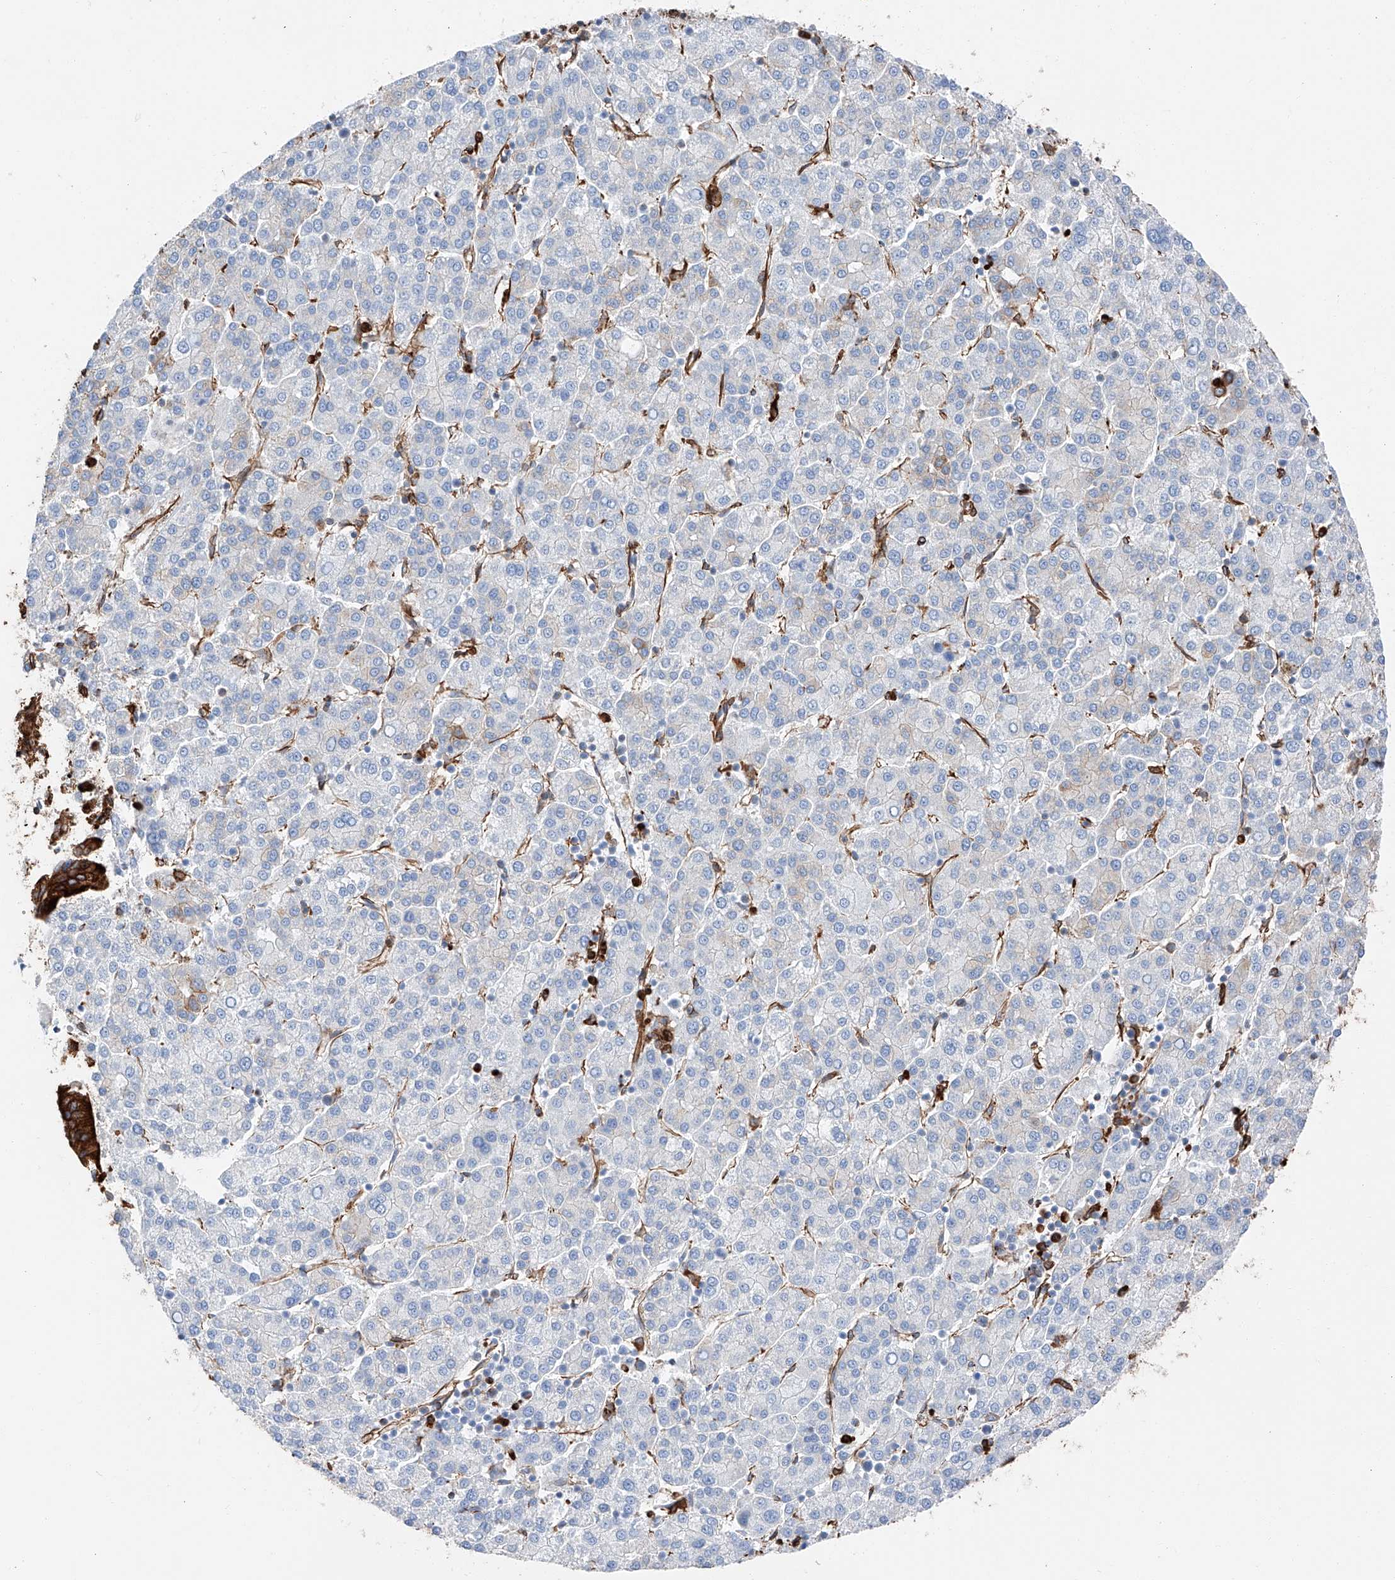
{"staining": {"intensity": "negative", "quantity": "none", "location": "none"}, "tissue": "liver cancer", "cell_type": "Tumor cells", "image_type": "cancer", "snomed": [{"axis": "morphology", "description": "Carcinoma, Hepatocellular, NOS"}, {"axis": "topography", "description": "Liver"}], "caption": "Hepatocellular carcinoma (liver) stained for a protein using immunohistochemistry (IHC) exhibits no positivity tumor cells.", "gene": "ZNF804A", "patient": {"sex": "female", "age": 58}}